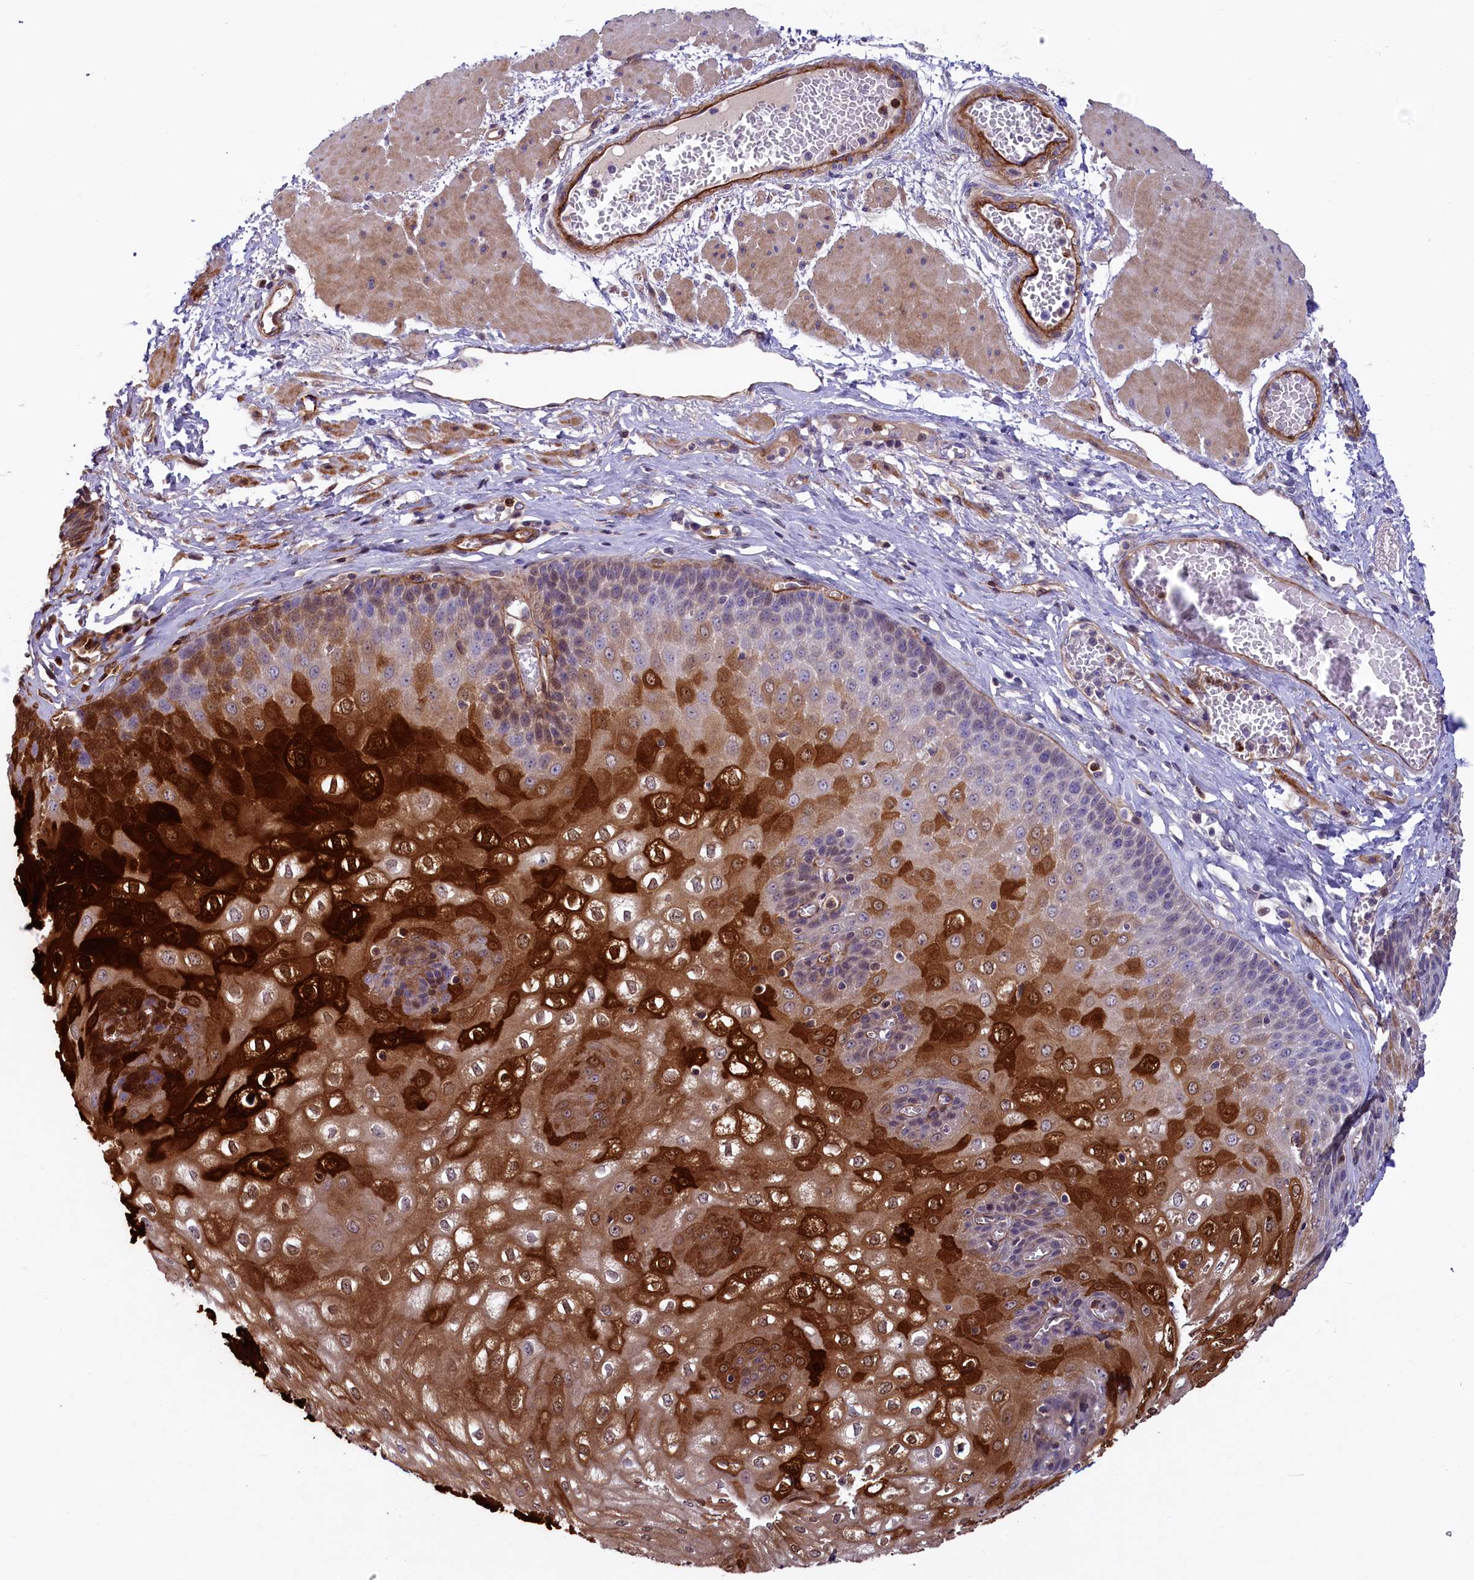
{"staining": {"intensity": "strong", "quantity": "25%-75%", "location": "cytoplasmic/membranous,nuclear"}, "tissue": "esophagus", "cell_type": "Squamous epithelial cells", "image_type": "normal", "snomed": [{"axis": "morphology", "description": "Normal tissue, NOS"}, {"axis": "topography", "description": "Esophagus"}], "caption": "Protein expression by IHC exhibits strong cytoplasmic/membranous,nuclear positivity in about 25%-75% of squamous epithelial cells in normal esophagus. The protein of interest is stained brown, and the nuclei are stained in blue (DAB (3,3'-diaminobenzidine) IHC with brightfield microscopy, high magnification).", "gene": "LOXL1", "patient": {"sex": "male", "age": 60}}